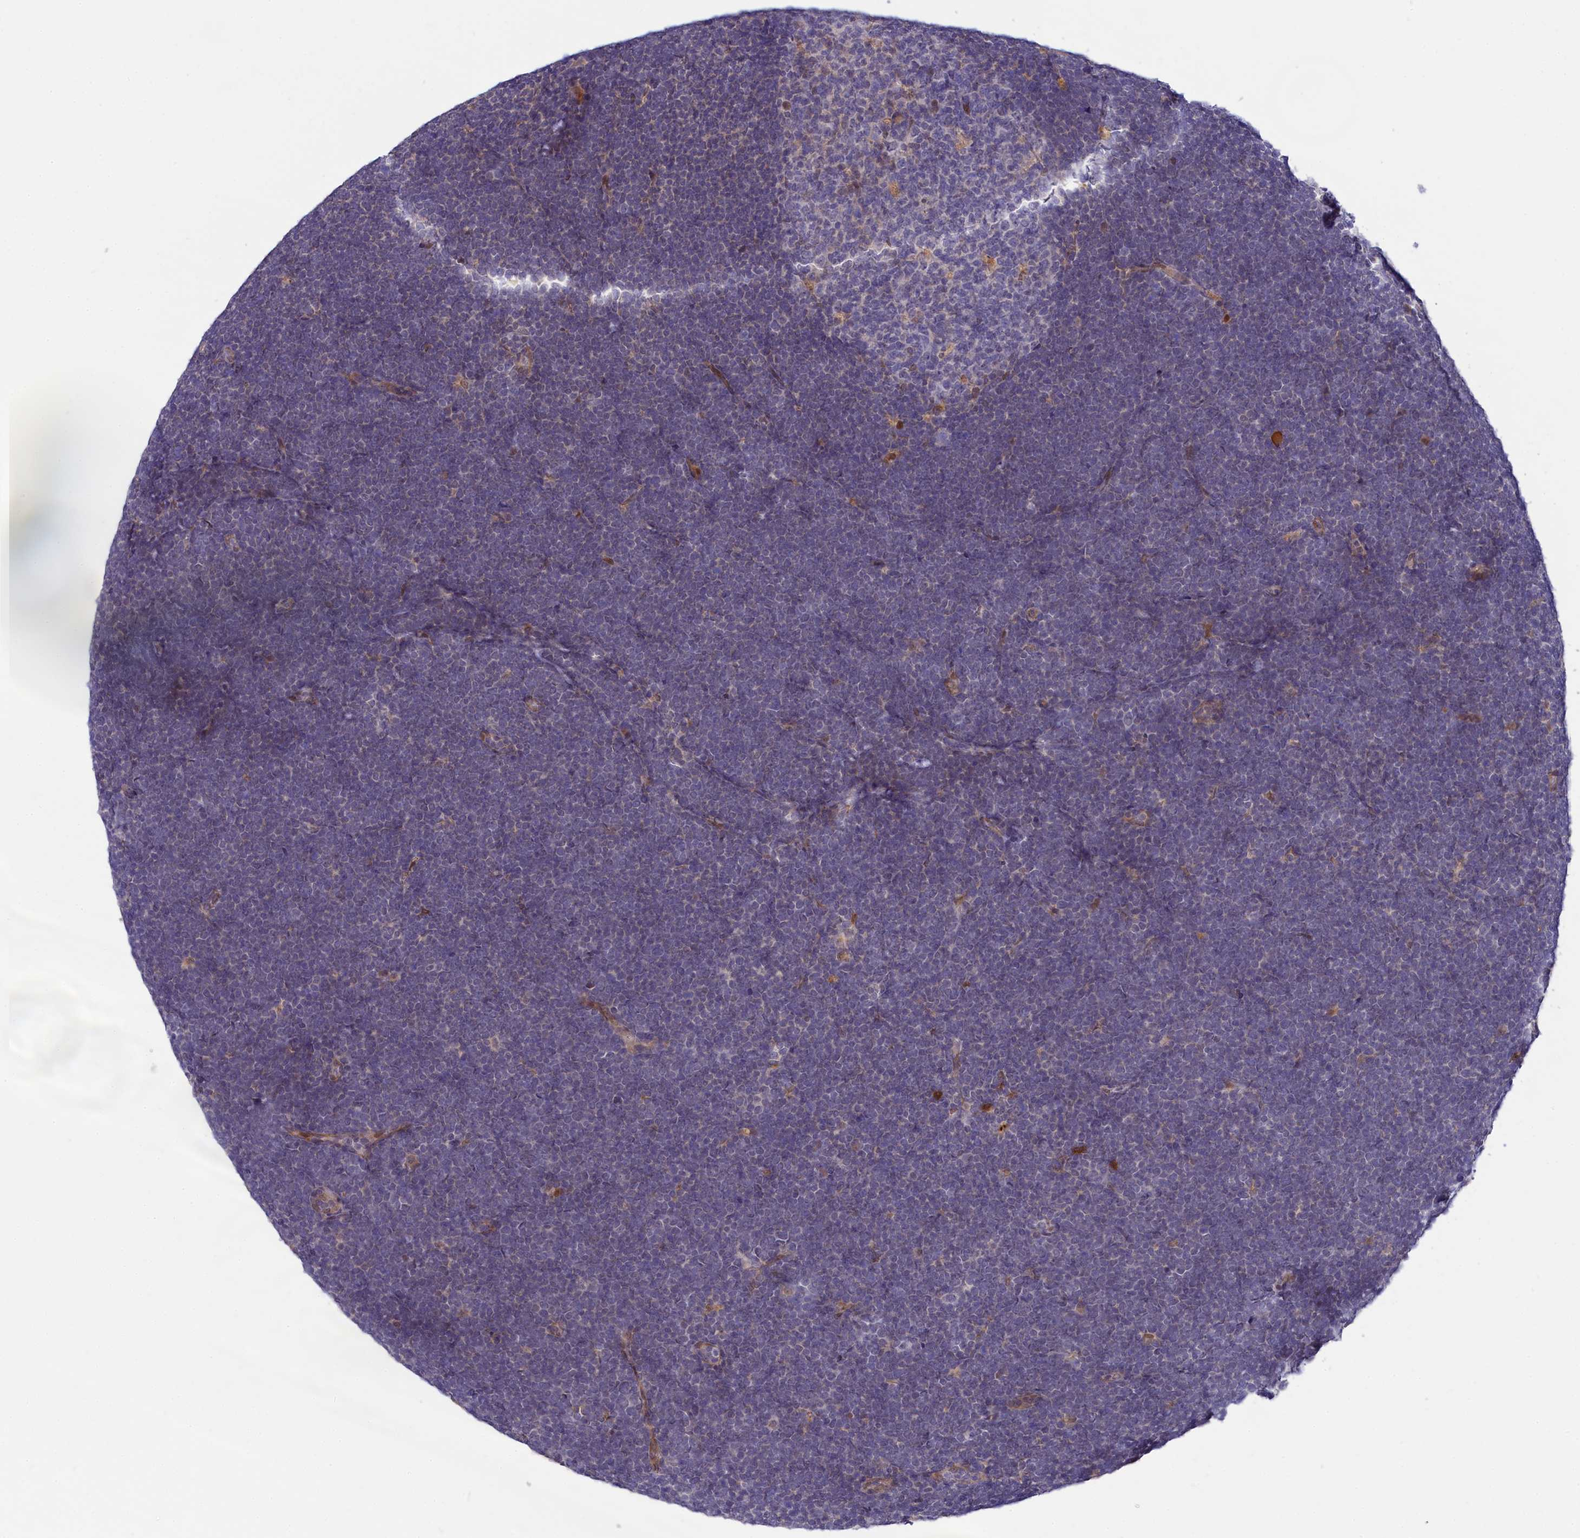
{"staining": {"intensity": "negative", "quantity": "none", "location": "none"}, "tissue": "lymphoma", "cell_type": "Tumor cells", "image_type": "cancer", "snomed": [{"axis": "morphology", "description": "Malignant lymphoma, non-Hodgkin's type, High grade"}, {"axis": "topography", "description": "Lymph node"}], "caption": "High magnification brightfield microscopy of lymphoma stained with DAB (brown) and counterstained with hematoxylin (blue): tumor cells show no significant positivity.", "gene": "KCTD14", "patient": {"sex": "male", "age": 13}}